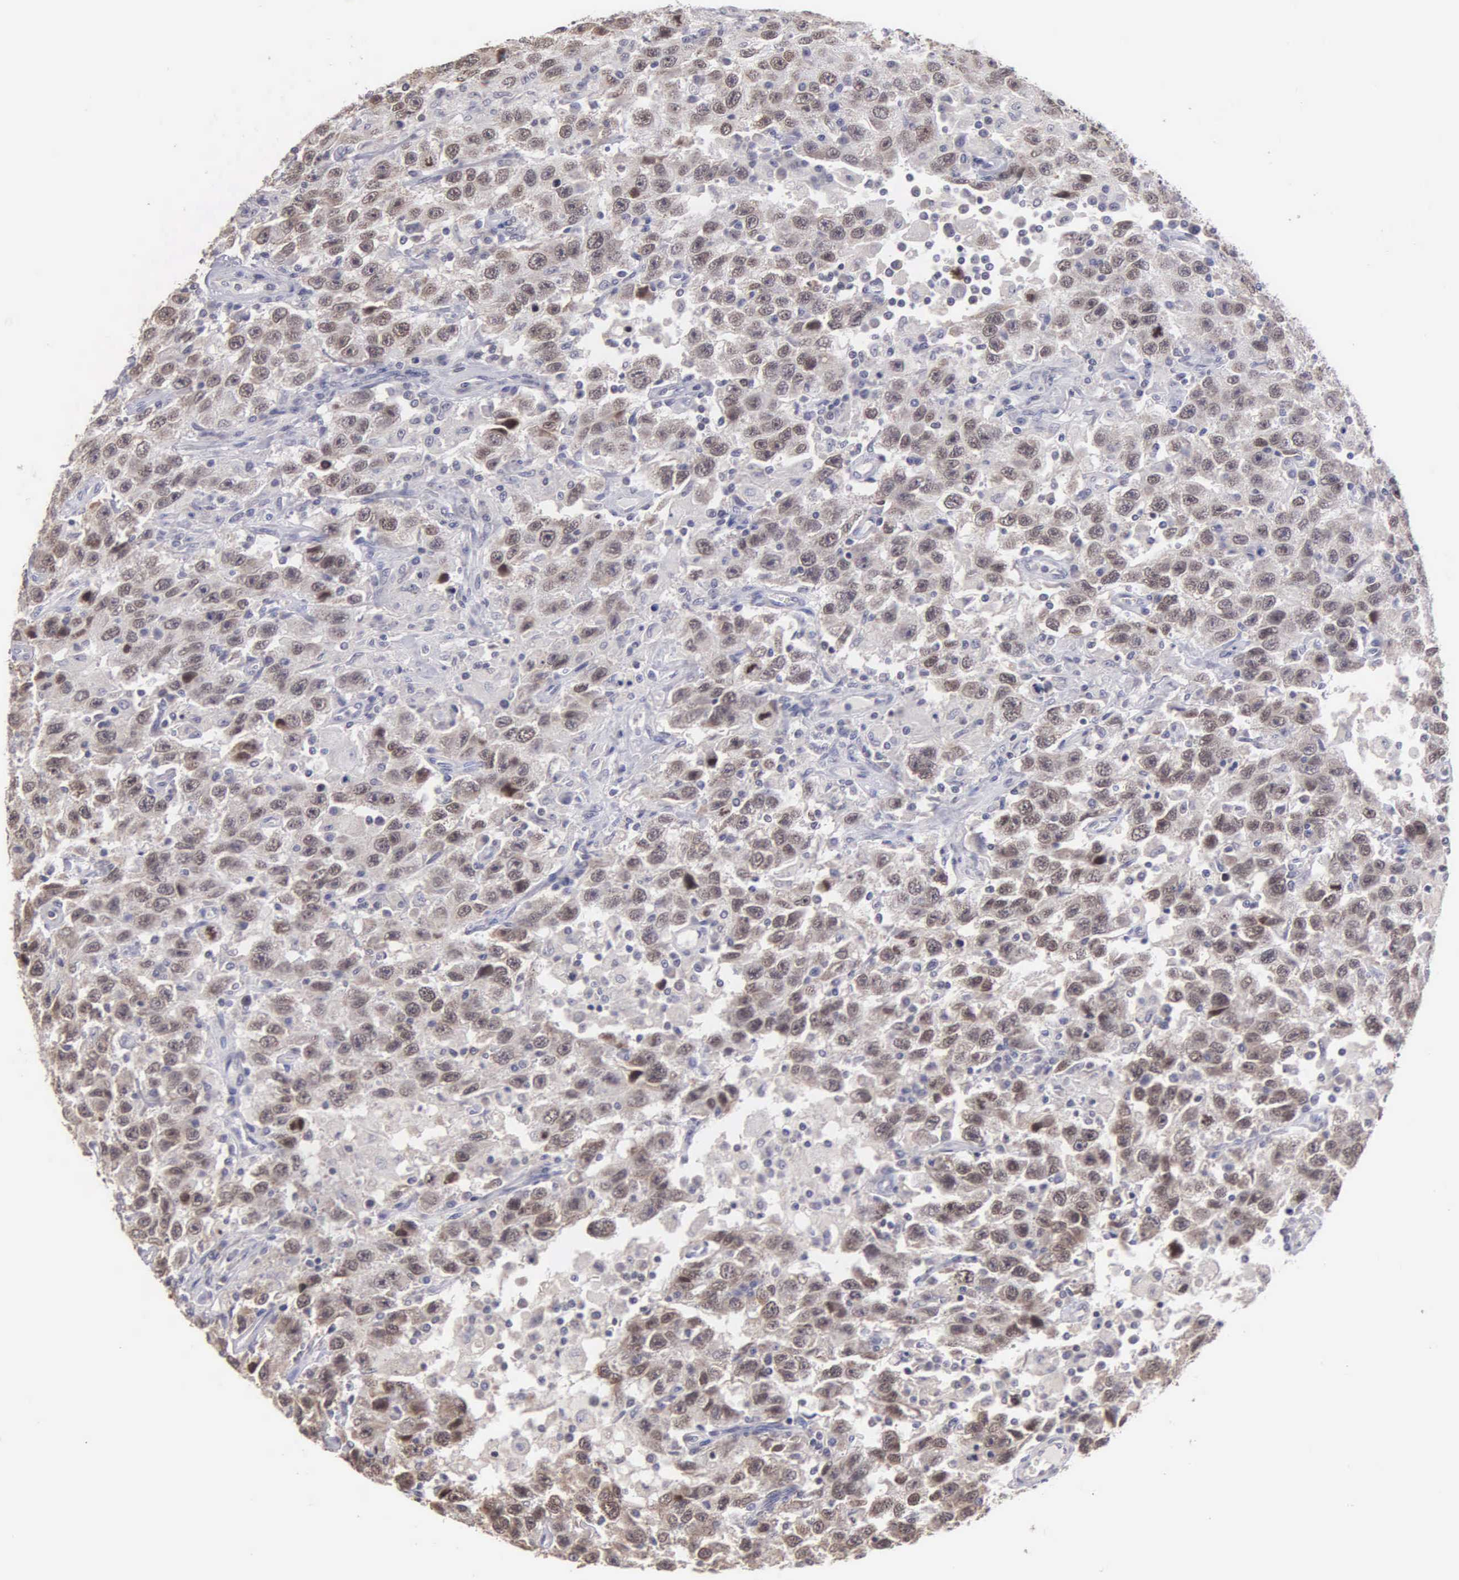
{"staining": {"intensity": "weak", "quantity": "25%-75%", "location": "cytoplasmic/membranous"}, "tissue": "testis cancer", "cell_type": "Tumor cells", "image_type": "cancer", "snomed": [{"axis": "morphology", "description": "Seminoma, NOS"}, {"axis": "topography", "description": "Testis"}], "caption": "Testis seminoma stained with DAB (3,3'-diaminobenzidine) immunohistochemistry reveals low levels of weak cytoplasmic/membranous expression in approximately 25%-75% of tumor cells. (brown staining indicates protein expression, while blue staining denotes nuclei).", "gene": "BRD1", "patient": {"sex": "male", "age": 41}}